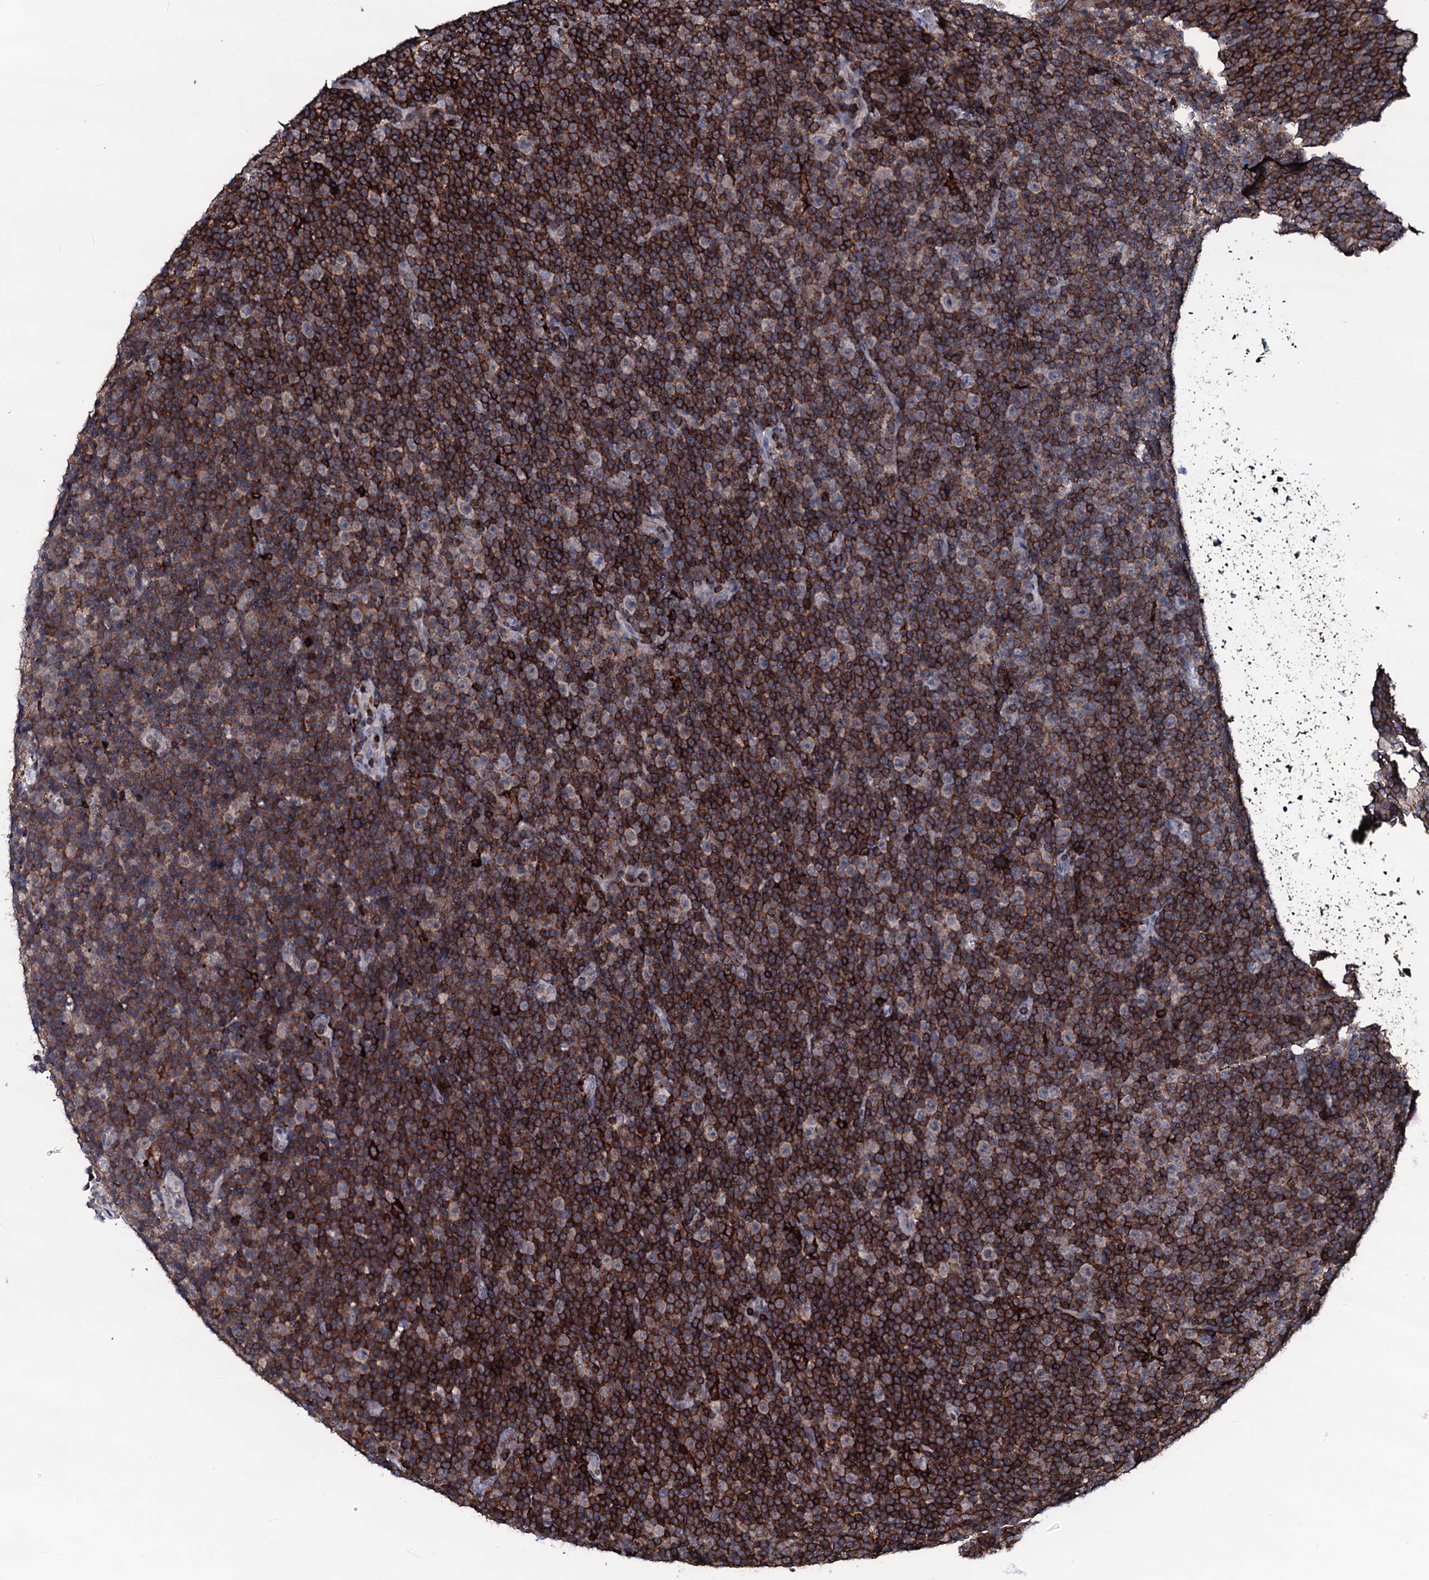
{"staining": {"intensity": "weak", "quantity": "<25%", "location": "cytoplasmic/membranous"}, "tissue": "lymphoma", "cell_type": "Tumor cells", "image_type": "cancer", "snomed": [{"axis": "morphology", "description": "Malignant lymphoma, non-Hodgkin's type, Low grade"}, {"axis": "topography", "description": "Lymph node"}], "caption": "The histopathology image demonstrates no significant positivity in tumor cells of malignant lymphoma, non-Hodgkin's type (low-grade). (DAB (3,3'-diaminobenzidine) immunohistochemistry (IHC) with hematoxylin counter stain).", "gene": "OGFOD2", "patient": {"sex": "female", "age": 67}}